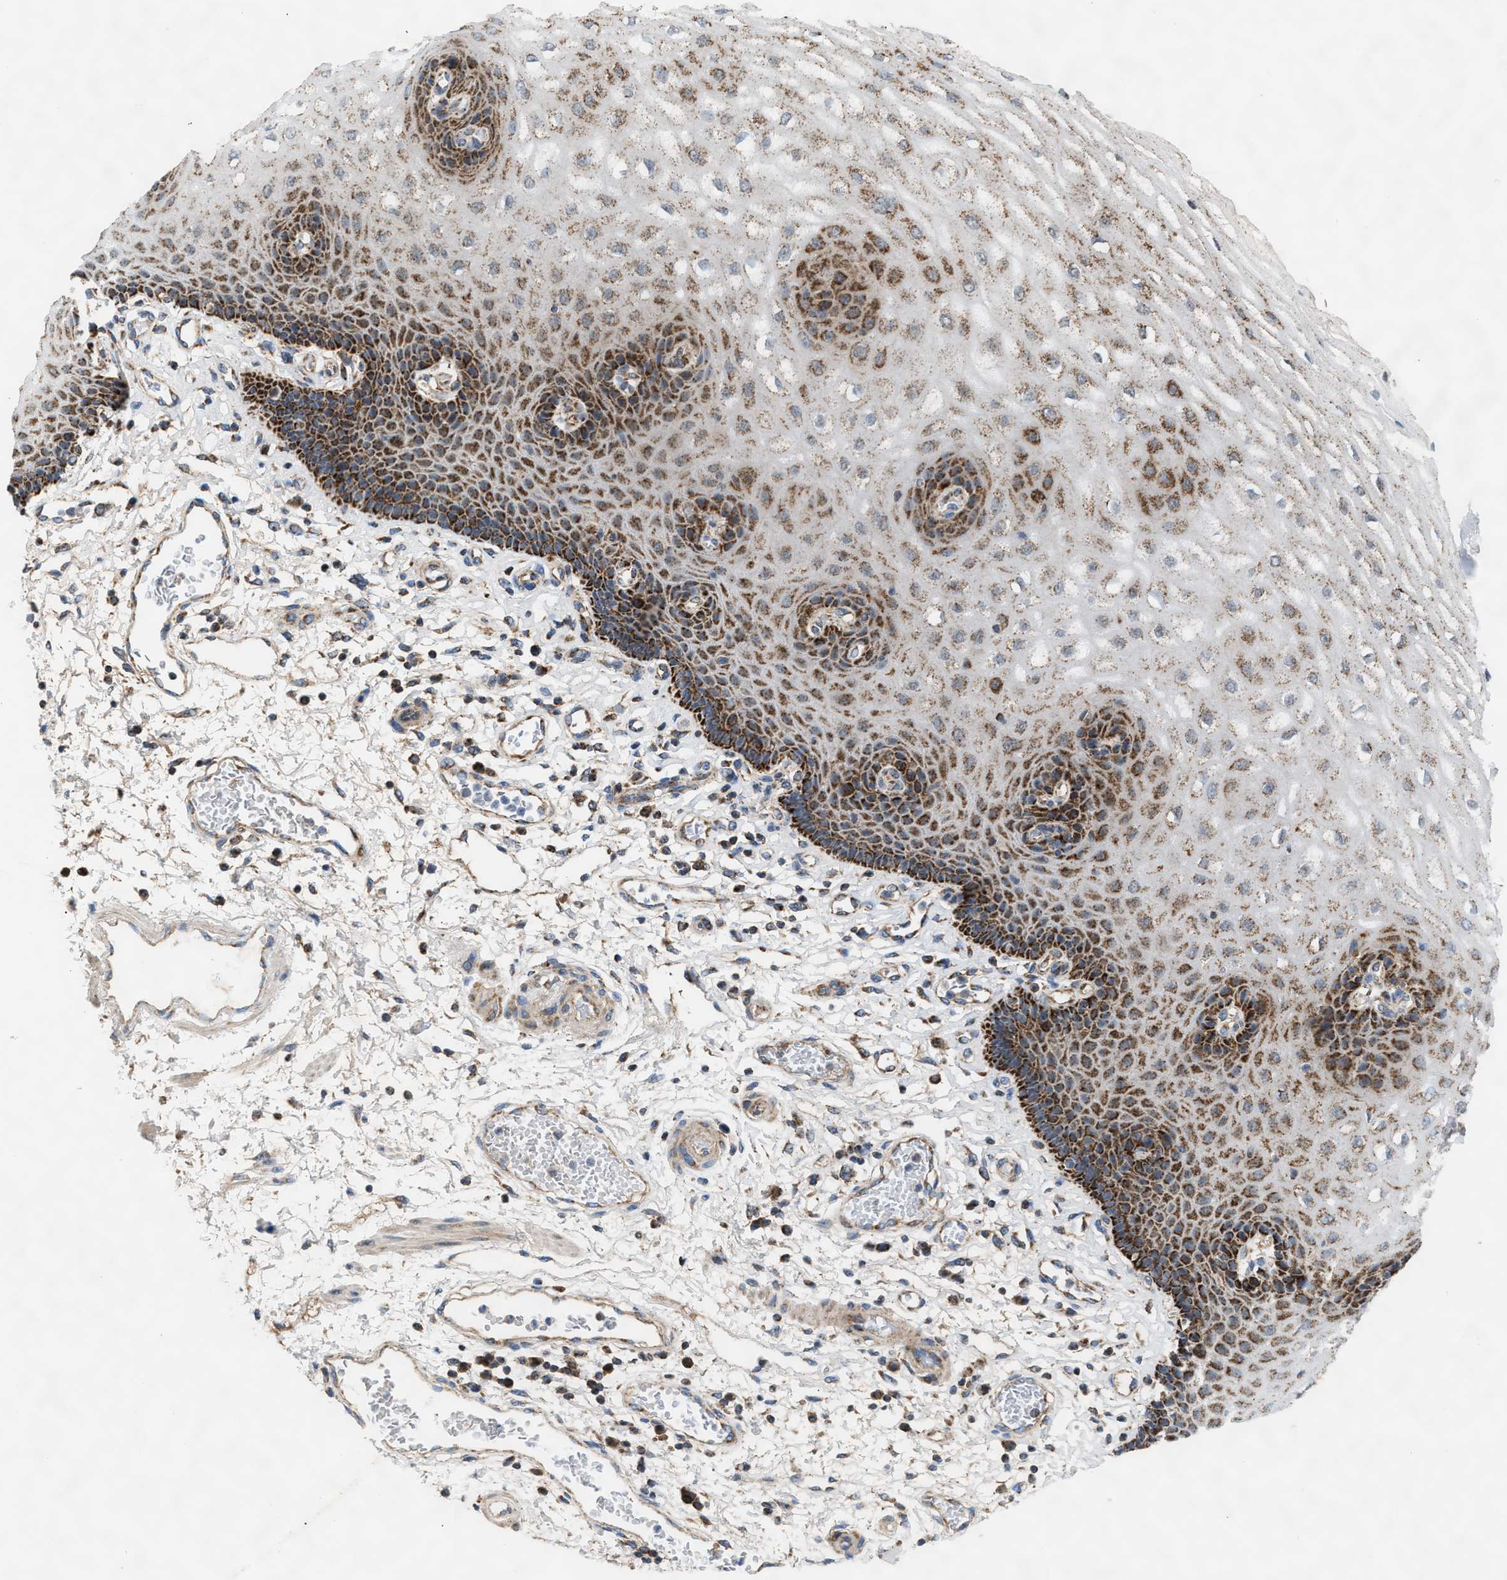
{"staining": {"intensity": "strong", "quantity": ">75%", "location": "cytoplasmic/membranous"}, "tissue": "esophagus", "cell_type": "Squamous epithelial cells", "image_type": "normal", "snomed": [{"axis": "morphology", "description": "Normal tissue, NOS"}, {"axis": "topography", "description": "Esophagus"}], "caption": "Protein staining of unremarkable esophagus displays strong cytoplasmic/membranous positivity in about >75% of squamous epithelial cells.", "gene": "PMPCA", "patient": {"sex": "male", "age": 54}}